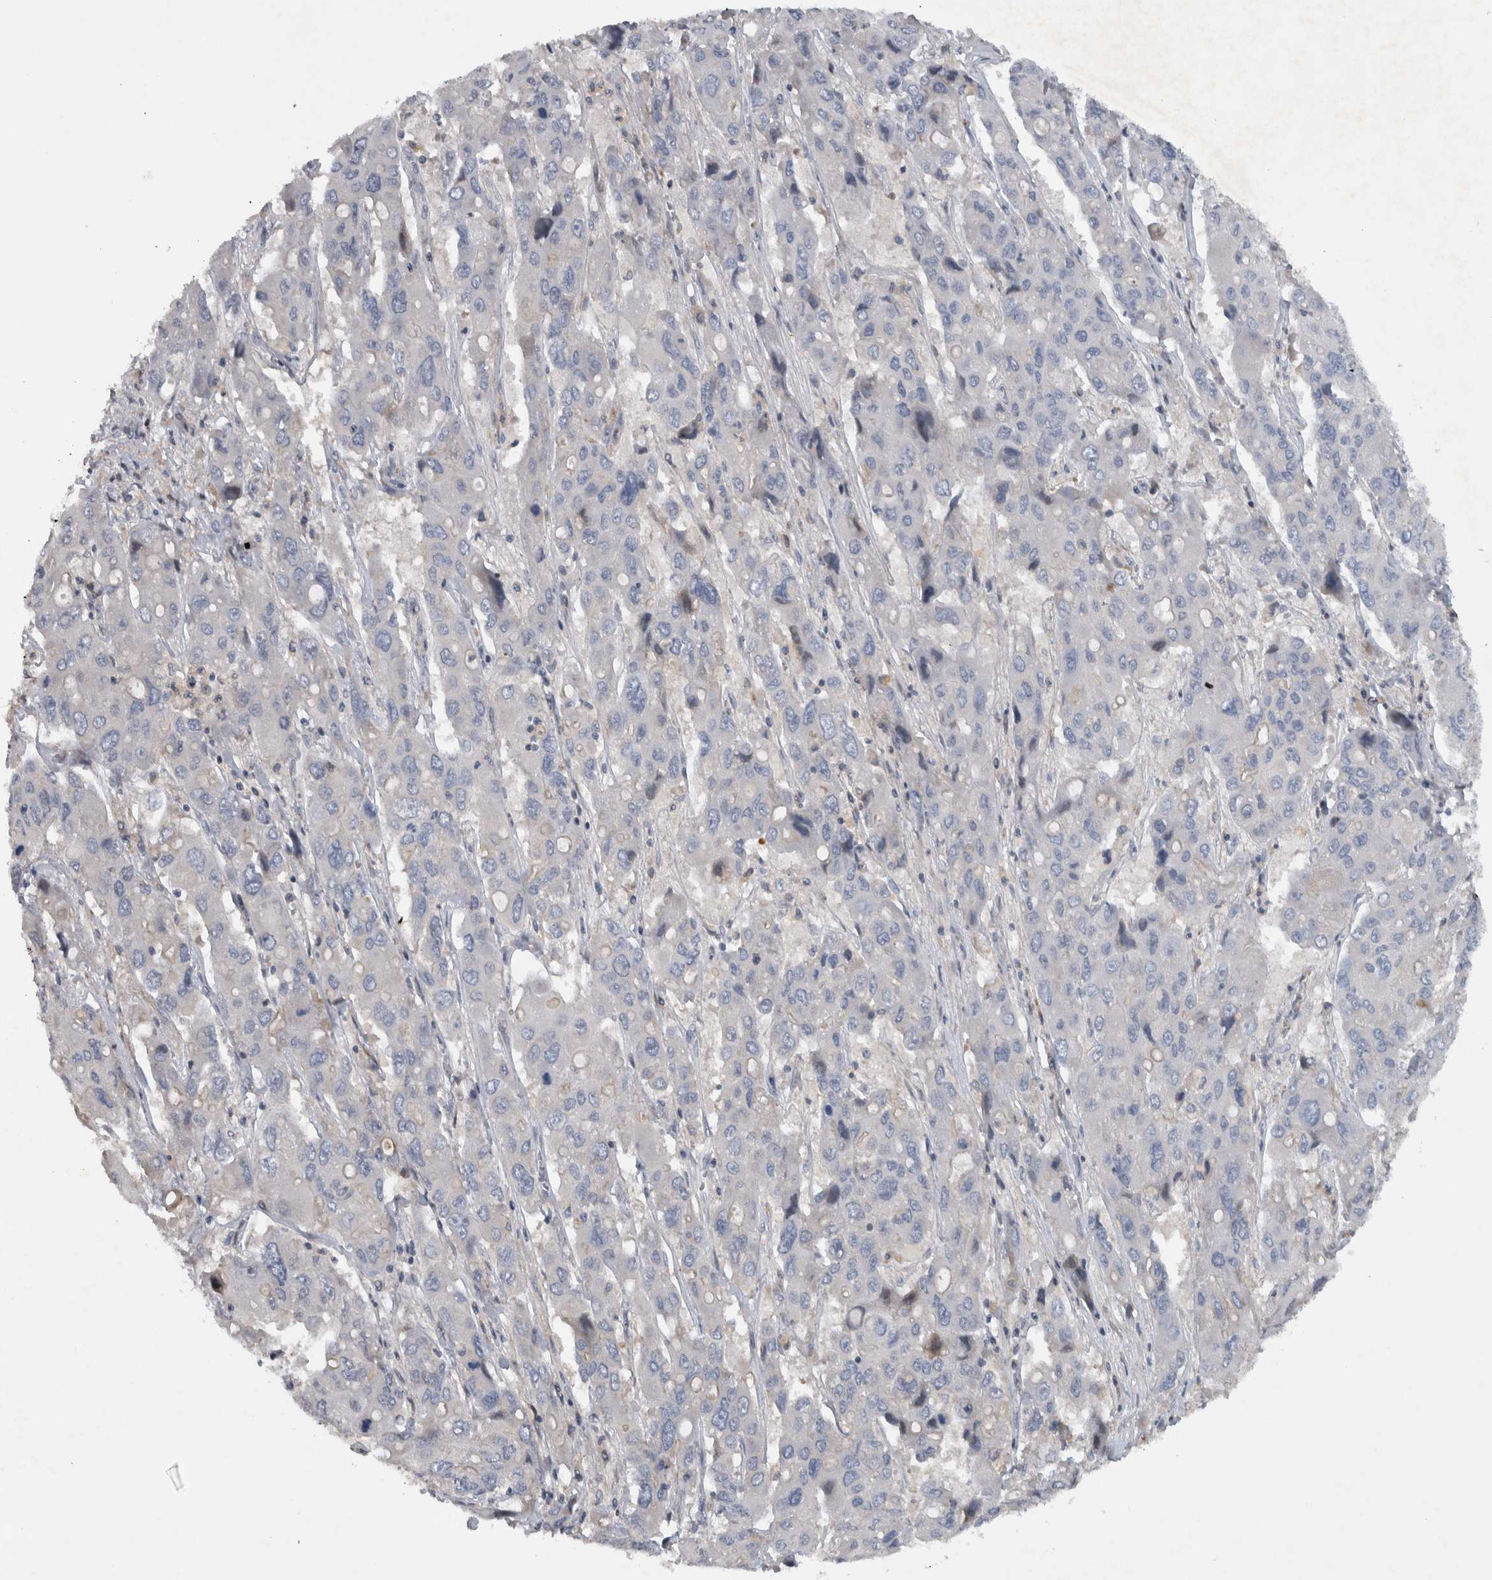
{"staining": {"intensity": "negative", "quantity": "none", "location": "none"}, "tissue": "liver cancer", "cell_type": "Tumor cells", "image_type": "cancer", "snomed": [{"axis": "morphology", "description": "Cholangiocarcinoma"}, {"axis": "topography", "description": "Liver"}], "caption": "Human liver cholangiocarcinoma stained for a protein using IHC shows no staining in tumor cells.", "gene": "NT5C2", "patient": {"sex": "male", "age": 67}}